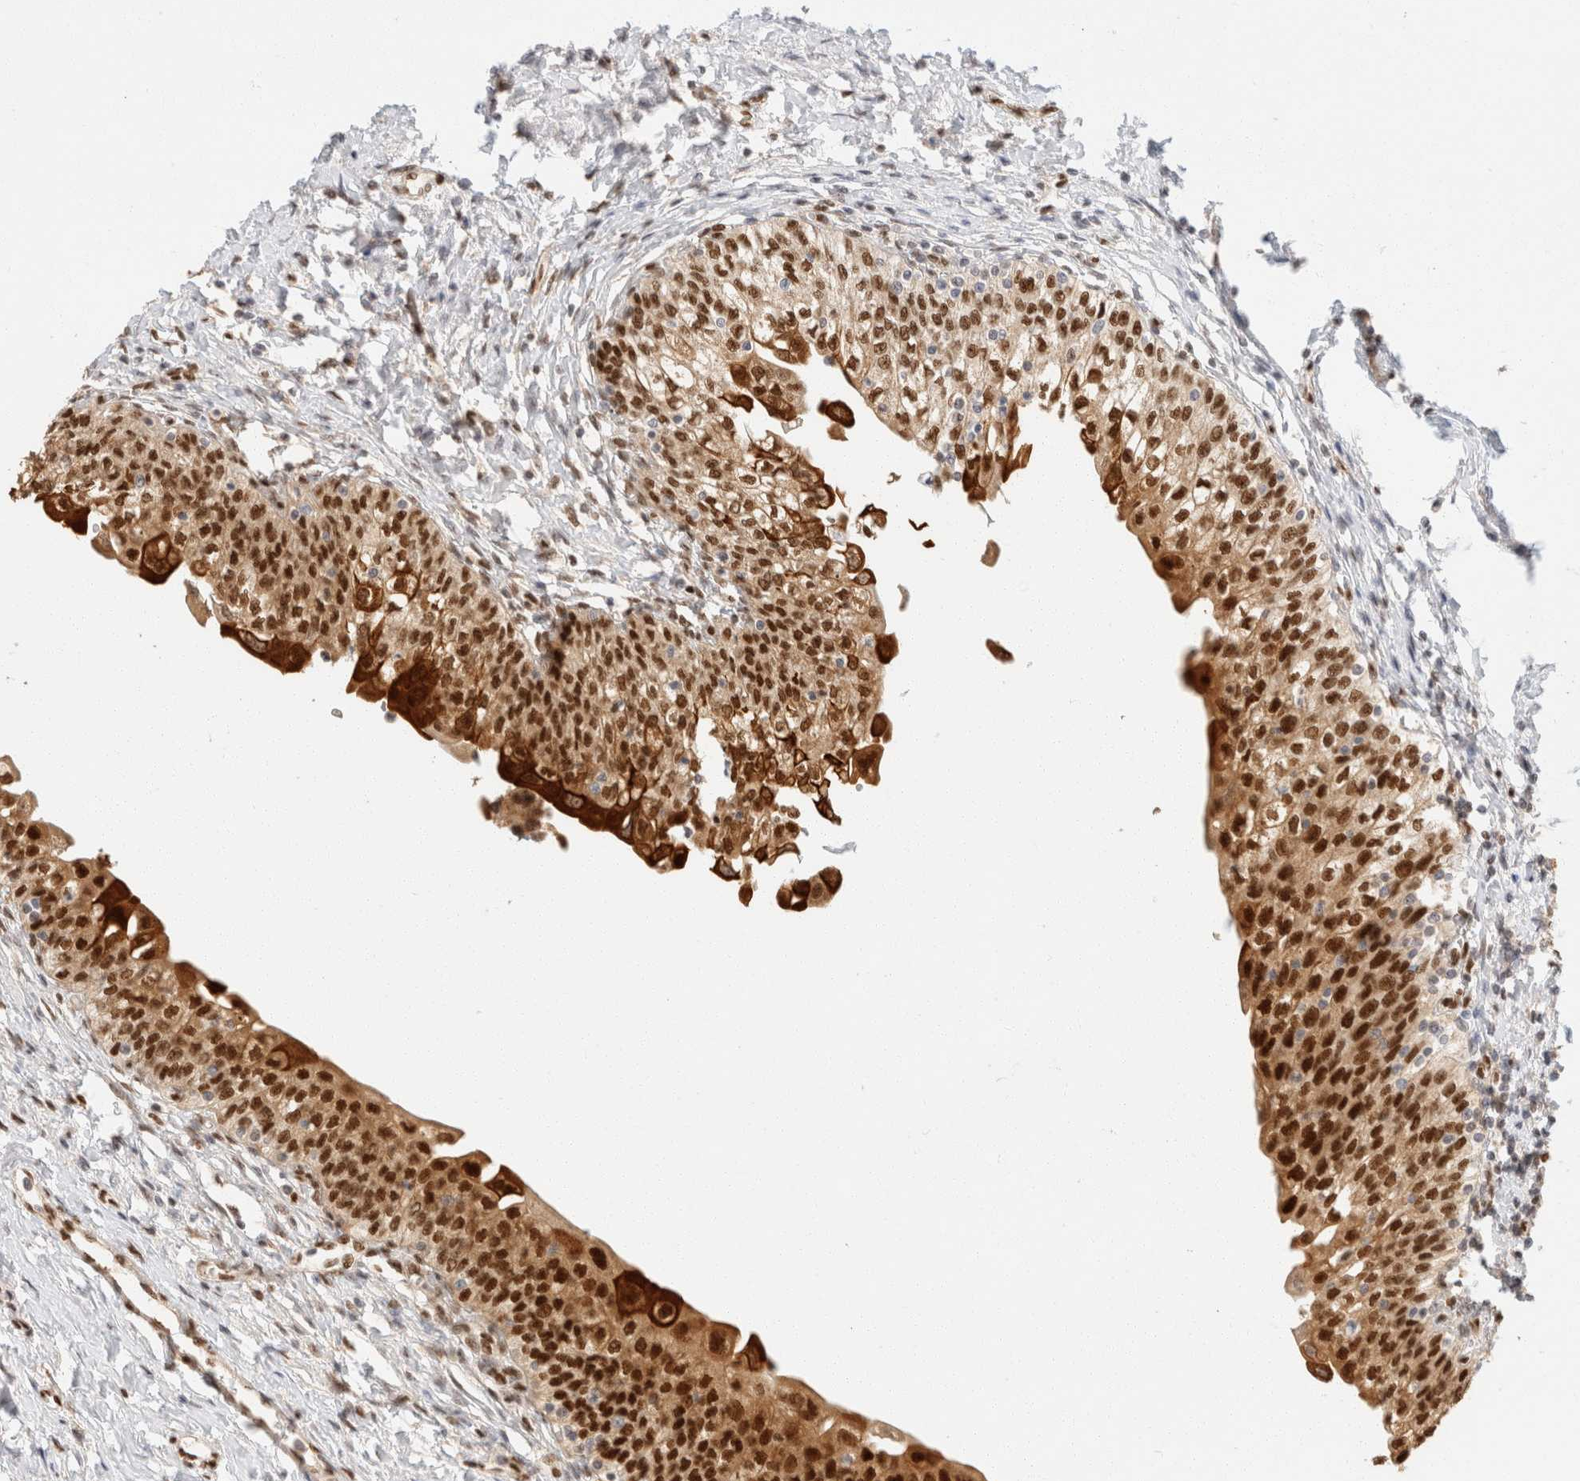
{"staining": {"intensity": "strong", "quantity": ">75%", "location": "cytoplasmic/membranous,nuclear"}, "tissue": "urinary bladder", "cell_type": "Urothelial cells", "image_type": "normal", "snomed": [{"axis": "morphology", "description": "Normal tissue, NOS"}, {"axis": "topography", "description": "Urinary bladder"}], "caption": "A photomicrograph showing strong cytoplasmic/membranous,nuclear expression in approximately >75% of urothelial cells in benign urinary bladder, as visualized by brown immunohistochemical staining.", "gene": "ZNF768", "patient": {"sex": "male", "age": 55}}